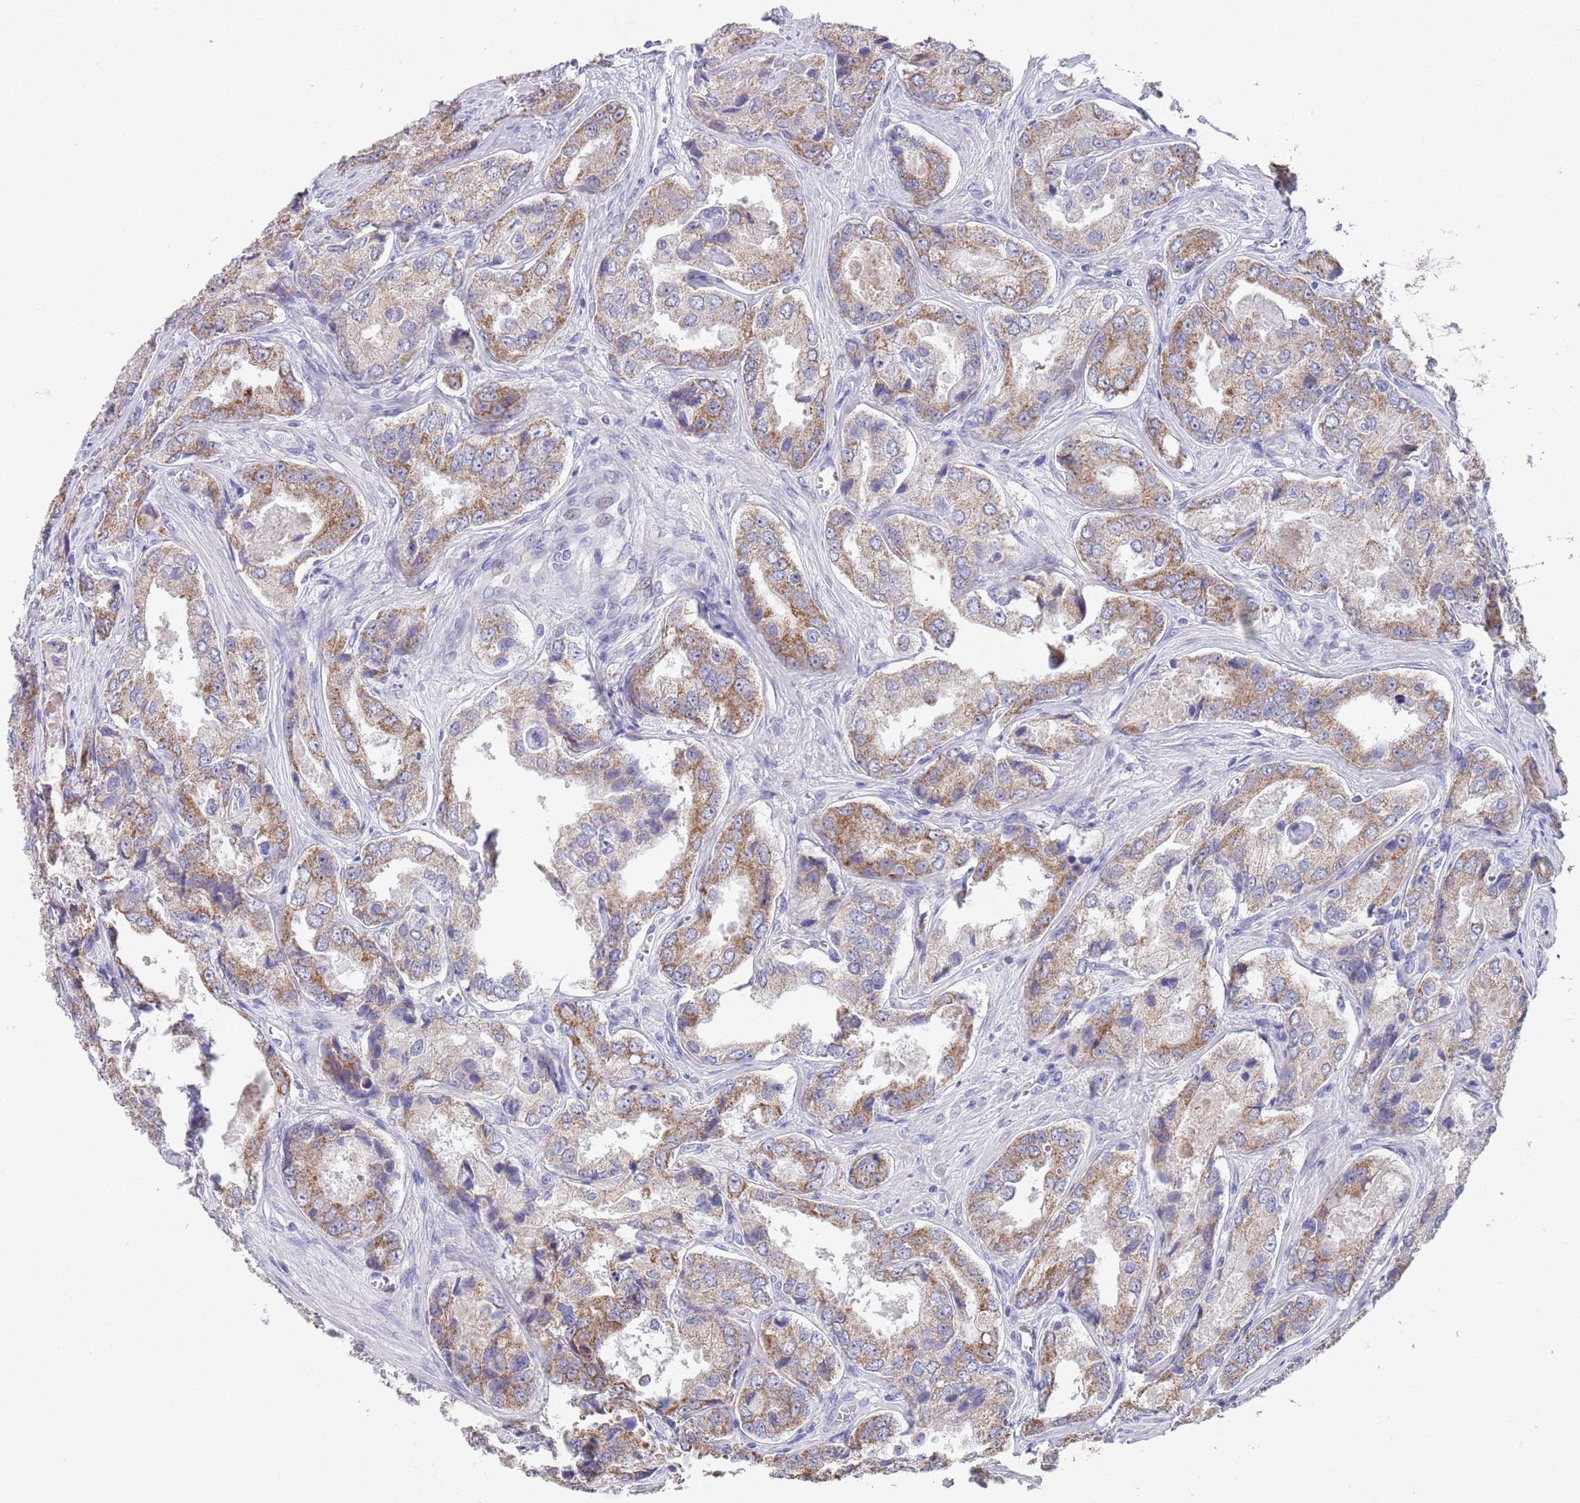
{"staining": {"intensity": "moderate", "quantity": ">75%", "location": "cytoplasmic/membranous"}, "tissue": "prostate cancer", "cell_type": "Tumor cells", "image_type": "cancer", "snomed": [{"axis": "morphology", "description": "Adenocarcinoma, Low grade"}, {"axis": "topography", "description": "Prostate"}], "caption": "Human adenocarcinoma (low-grade) (prostate) stained with a brown dye demonstrates moderate cytoplasmic/membranous positive positivity in approximately >75% of tumor cells.", "gene": "SPIRE2", "patient": {"sex": "male", "age": 68}}